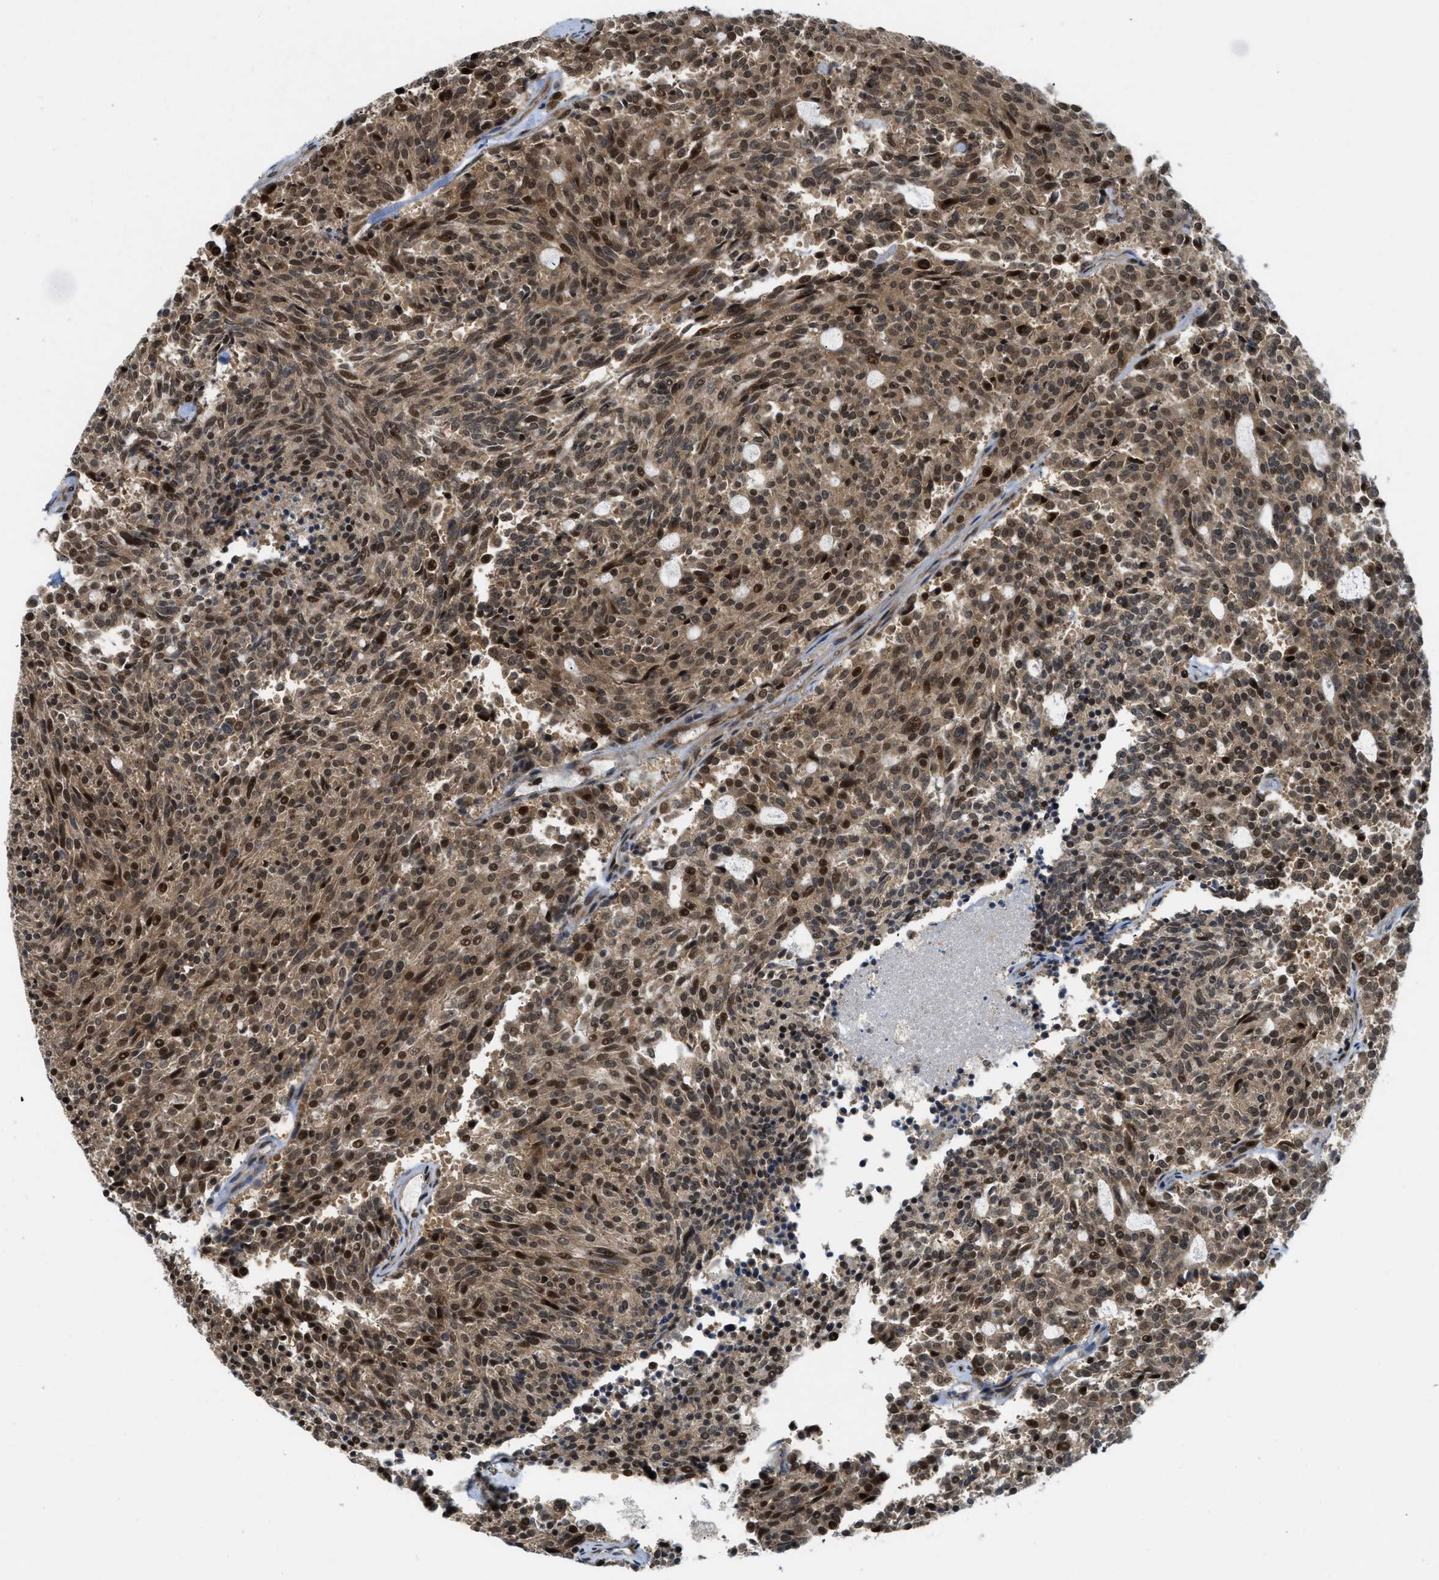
{"staining": {"intensity": "moderate", "quantity": ">75%", "location": "cytoplasmic/membranous,nuclear"}, "tissue": "carcinoid", "cell_type": "Tumor cells", "image_type": "cancer", "snomed": [{"axis": "morphology", "description": "Carcinoid, malignant, NOS"}, {"axis": "topography", "description": "Pancreas"}], "caption": "A high-resolution photomicrograph shows immunohistochemistry (IHC) staining of malignant carcinoid, which reveals moderate cytoplasmic/membranous and nuclear staining in approximately >75% of tumor cells.", "gene": "TACC1", "patient": {"sex": "female", "age": 54}}